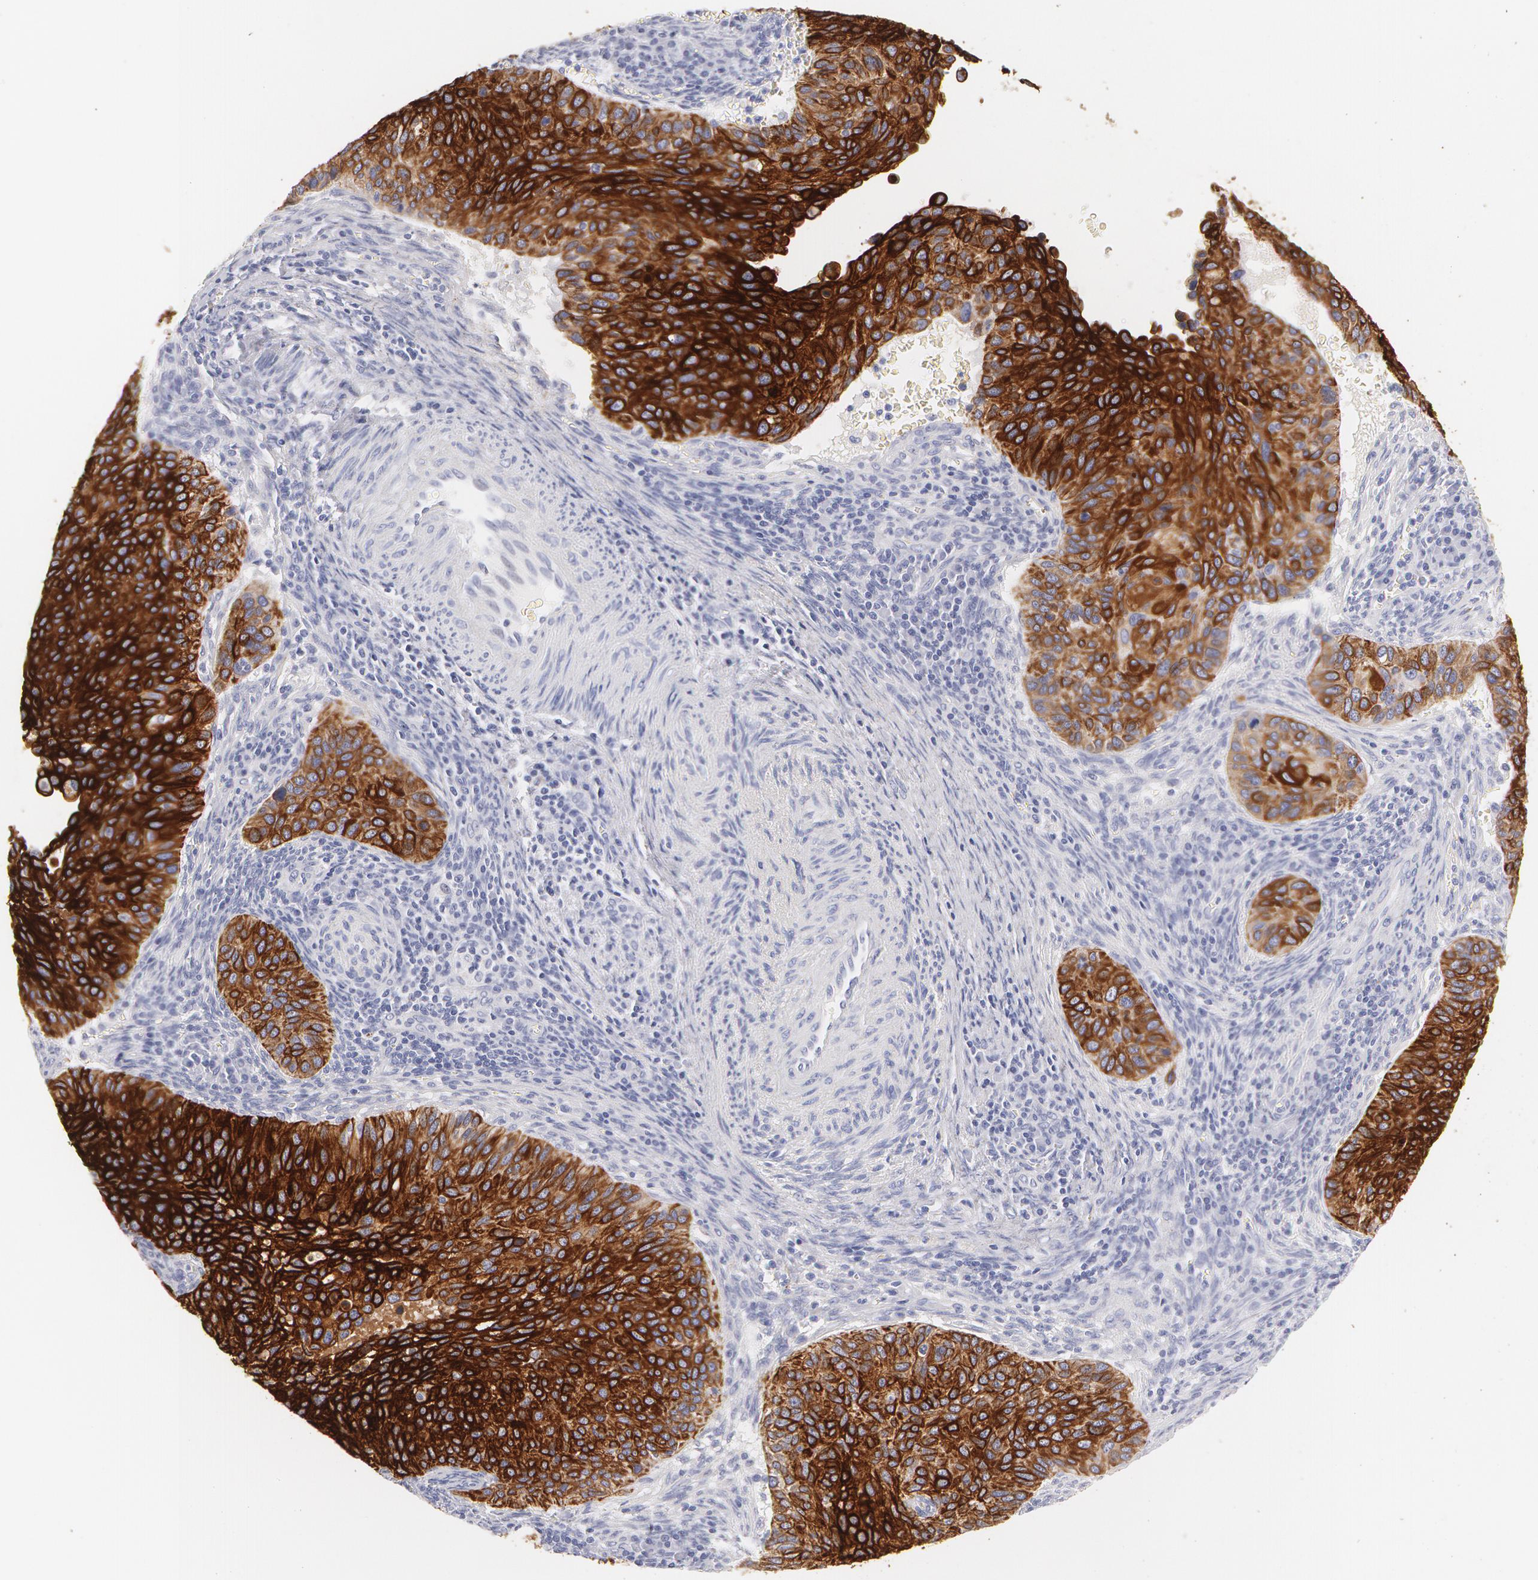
{"staining": {"intensity": "strong", "quantity": ">75%", "location": "cytoplasmic/membranous"}, "tissue": "cervical cancer", "cell_type": "Tumor cells", "image_type": "cancer", "snomed": [{"axis": "morphology", "description": "Adenocarcinoma, NOS"}, {"axis": "topography", "description": "Cervix"}], "caption": "Cervical adenocarcinoma was stained to show a protein in brown. There is high levels of strong cytoplasmic/membranous staining in about >75% of tumor cells. The protein is shown in brown color, while the nuclei are stained blue.", "gene": "KRT8", "patient": {"sex": "female", "age": 29}}